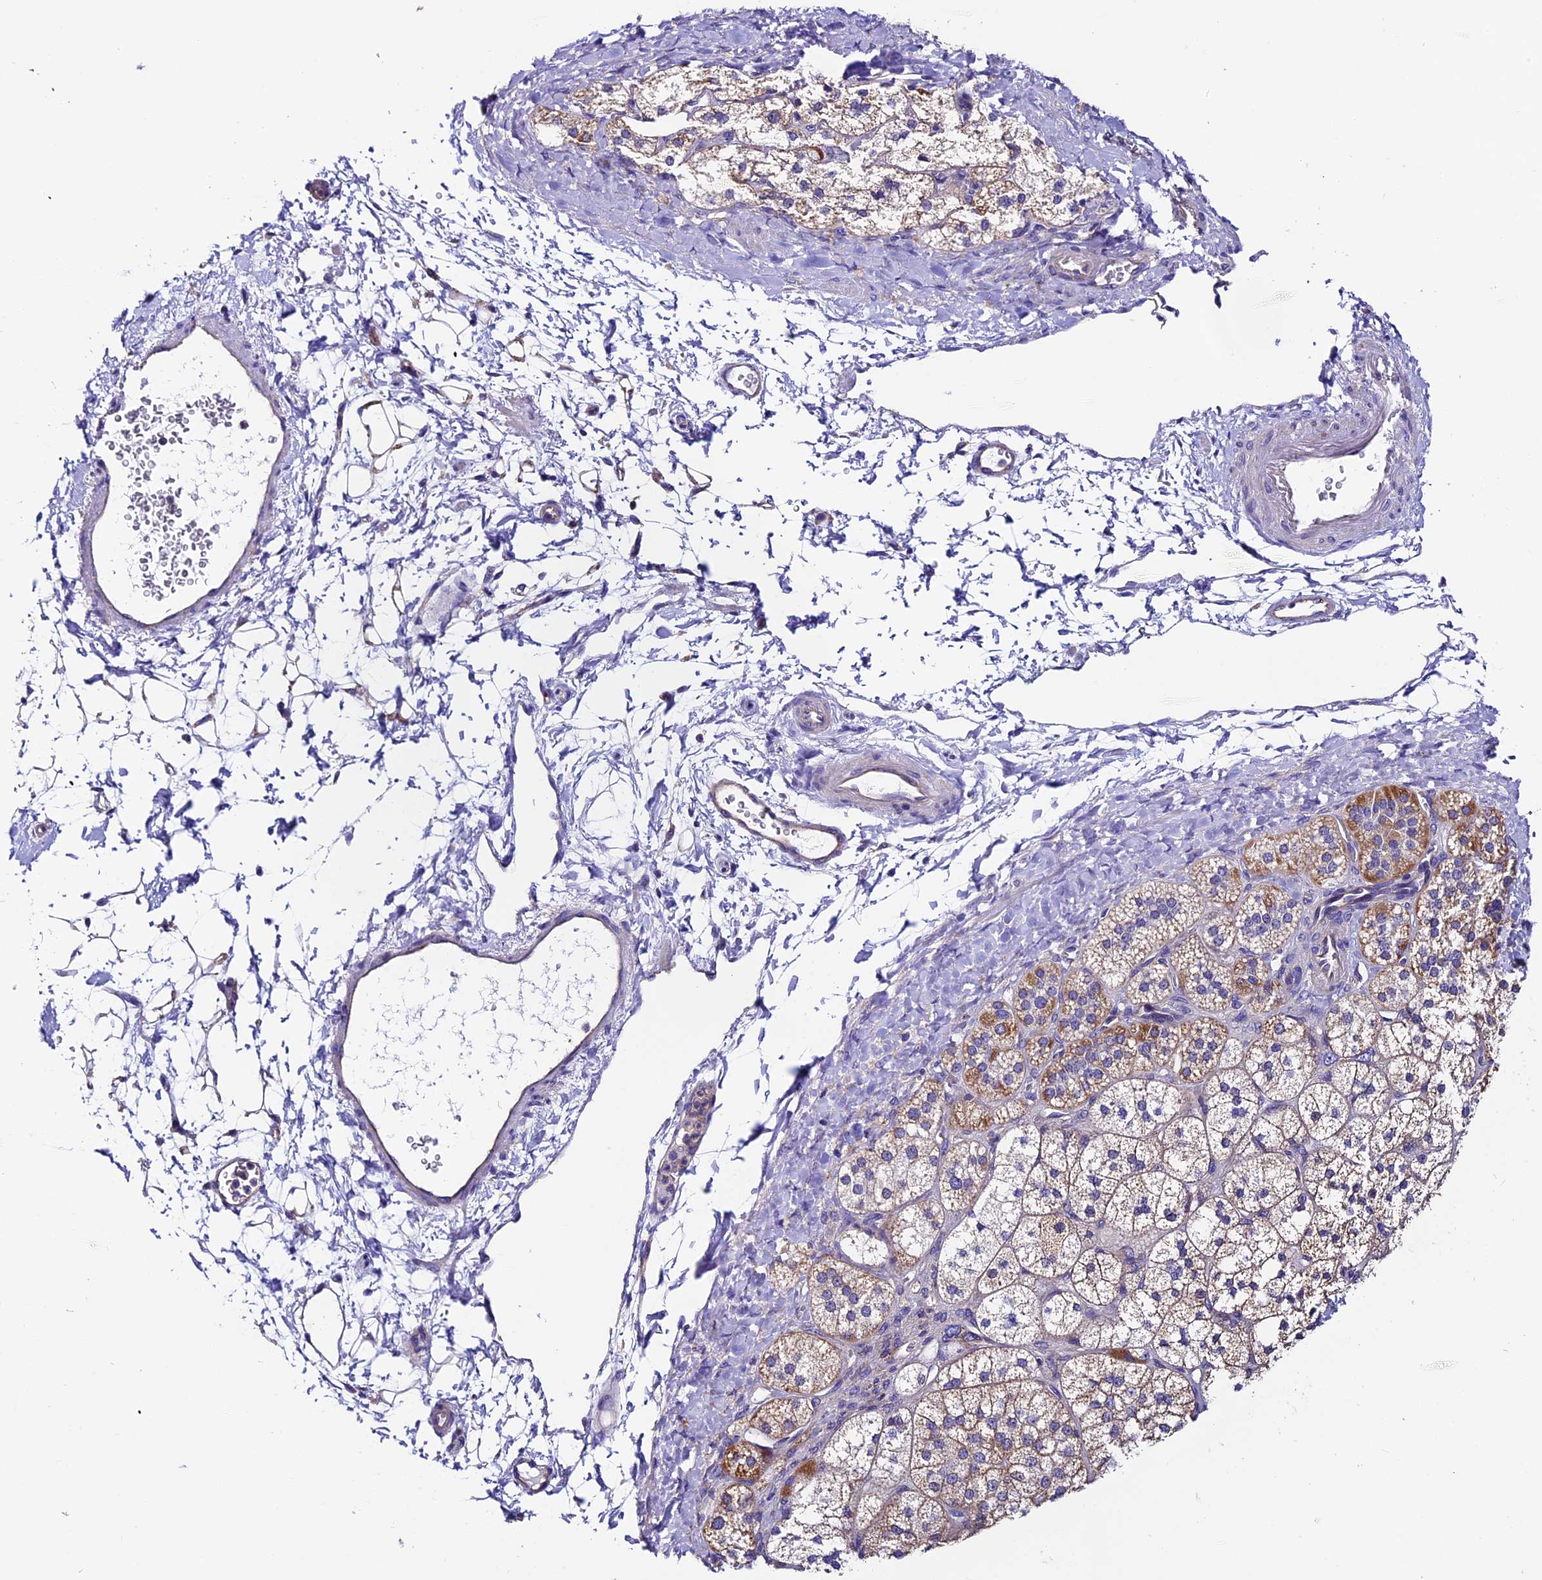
{"staining": {"intensity": "moderate", "quantity": "25%-75%", "location": "cytoplasmic/membranous"}, "tissue": "adrenal gland", "cell_type": "Glandular cells", "image_type": "normal", "snomed": [{"axis": "morphology", "description": "Normal tissue, NOS"}, {"axis": "topography", "description": "Adrenal gland"}], "caption": "Adrenal gland stained with a brown dye exhibits moderate cytoplasmic/membranous positive positivity in about 25%-75% of glandular cells.", "gene": "COMTD1", "patient": {"sex": "male", "age": 61}}